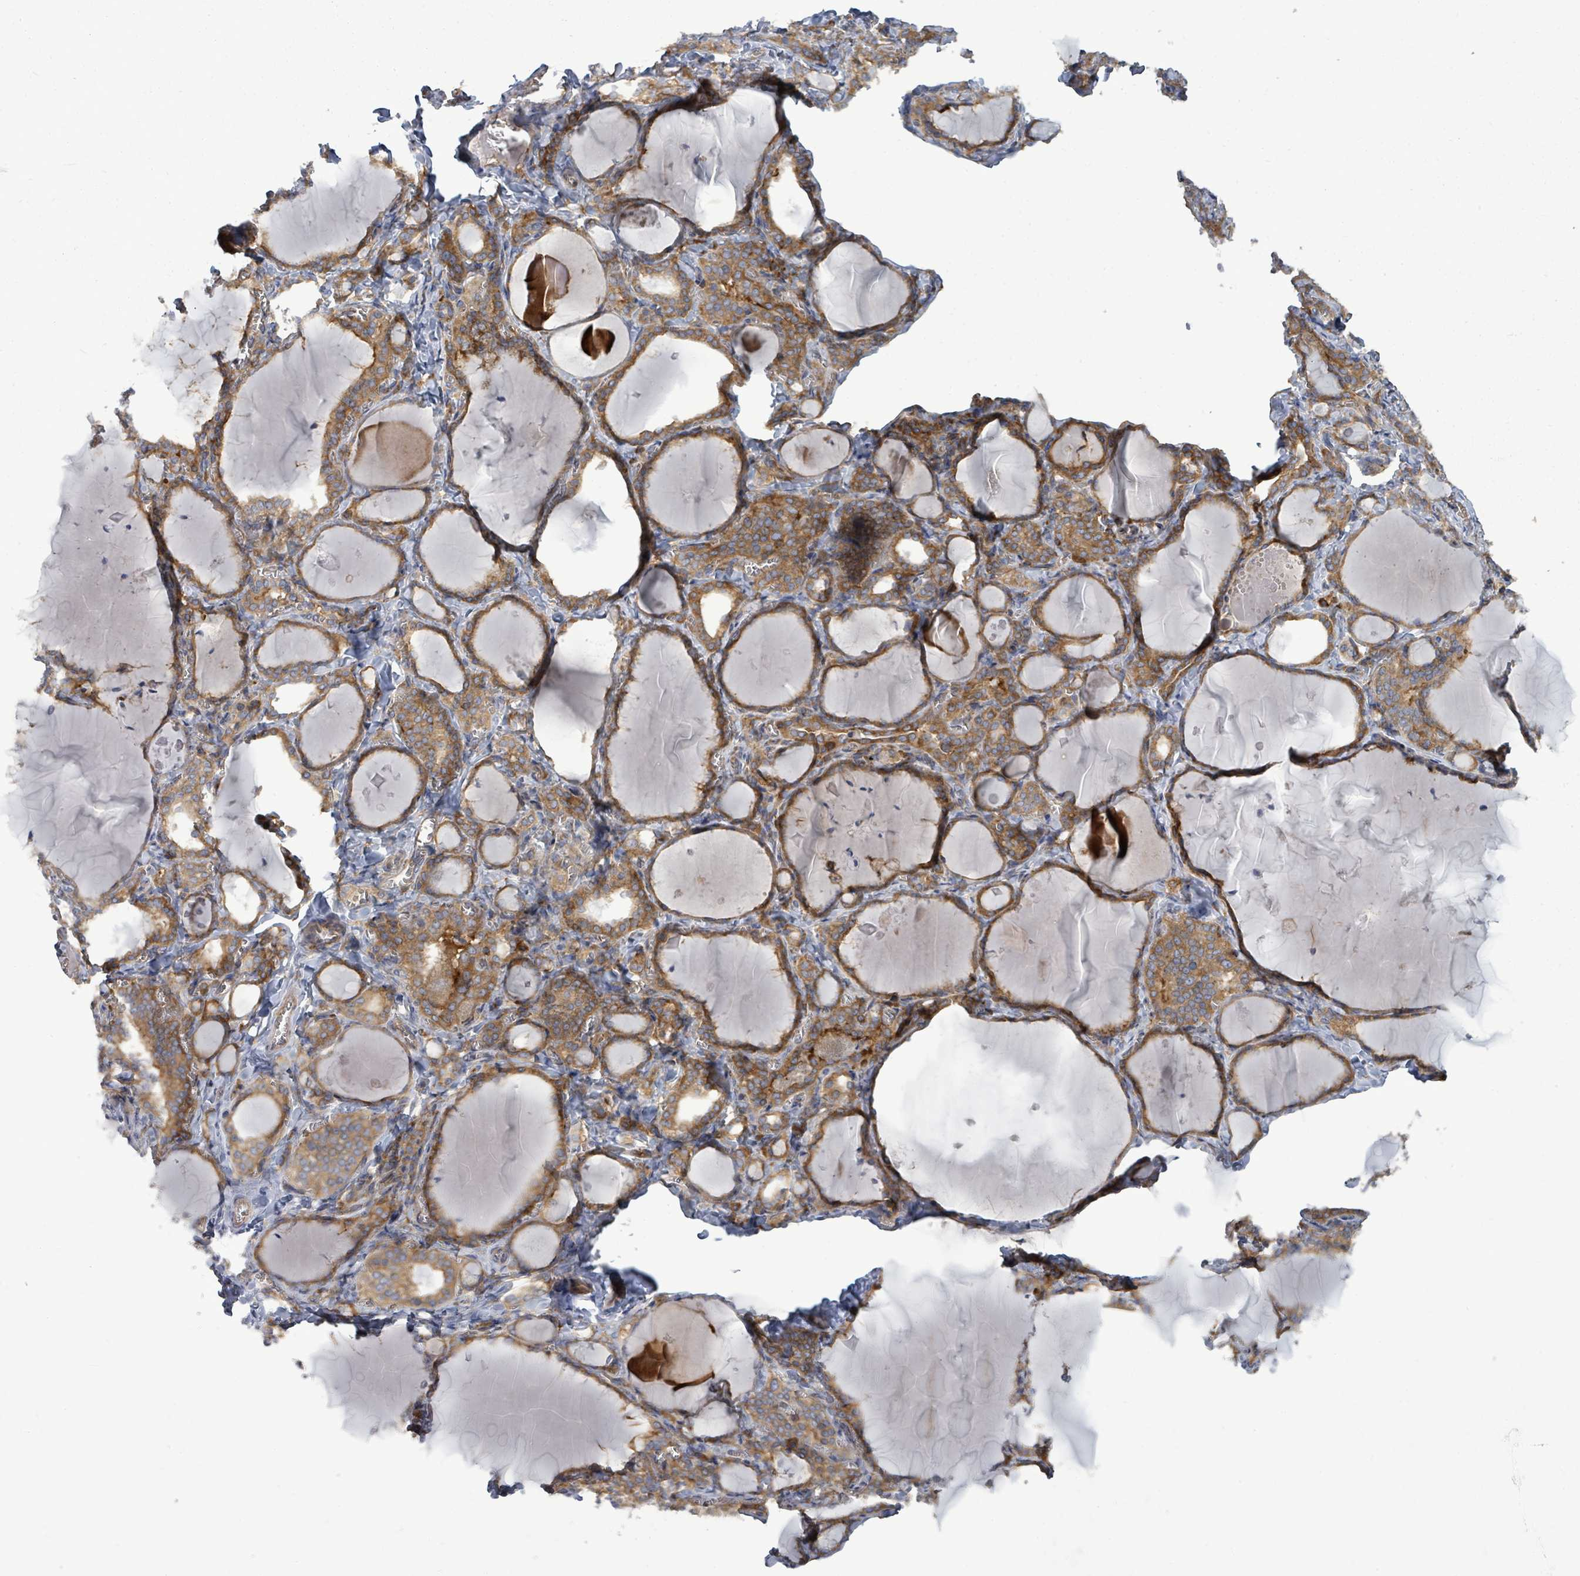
{"staining": {"intensity": "moderate", "quantity": ">75%", "location": "cytoplasmic/membranous"}, "tissue": "thyroid gland", "cell_type": "Glandular cells", "image_type": "normal", "snomed": [{"axis": "morphology", "description": "Normal tissue, NOS"}, {"axis": "topography", "description": "Thyroid gland"}], "caption": "Immunohistochemistry staining of benign thyroid gland, which reveals medium levels of moderate cytoplasmic/membranous positivity in about >75% of glandular cells indicating moderate cytoplasmic/membranous protein expression. The staining was performed using DAB (3,3'-diaminobenzidine) (brown) for protein detection and nuclei were counterstained in hematoxylin (blue).", "gene": "EIF3CL", "patient": {"sex": "female", "age": 42}}